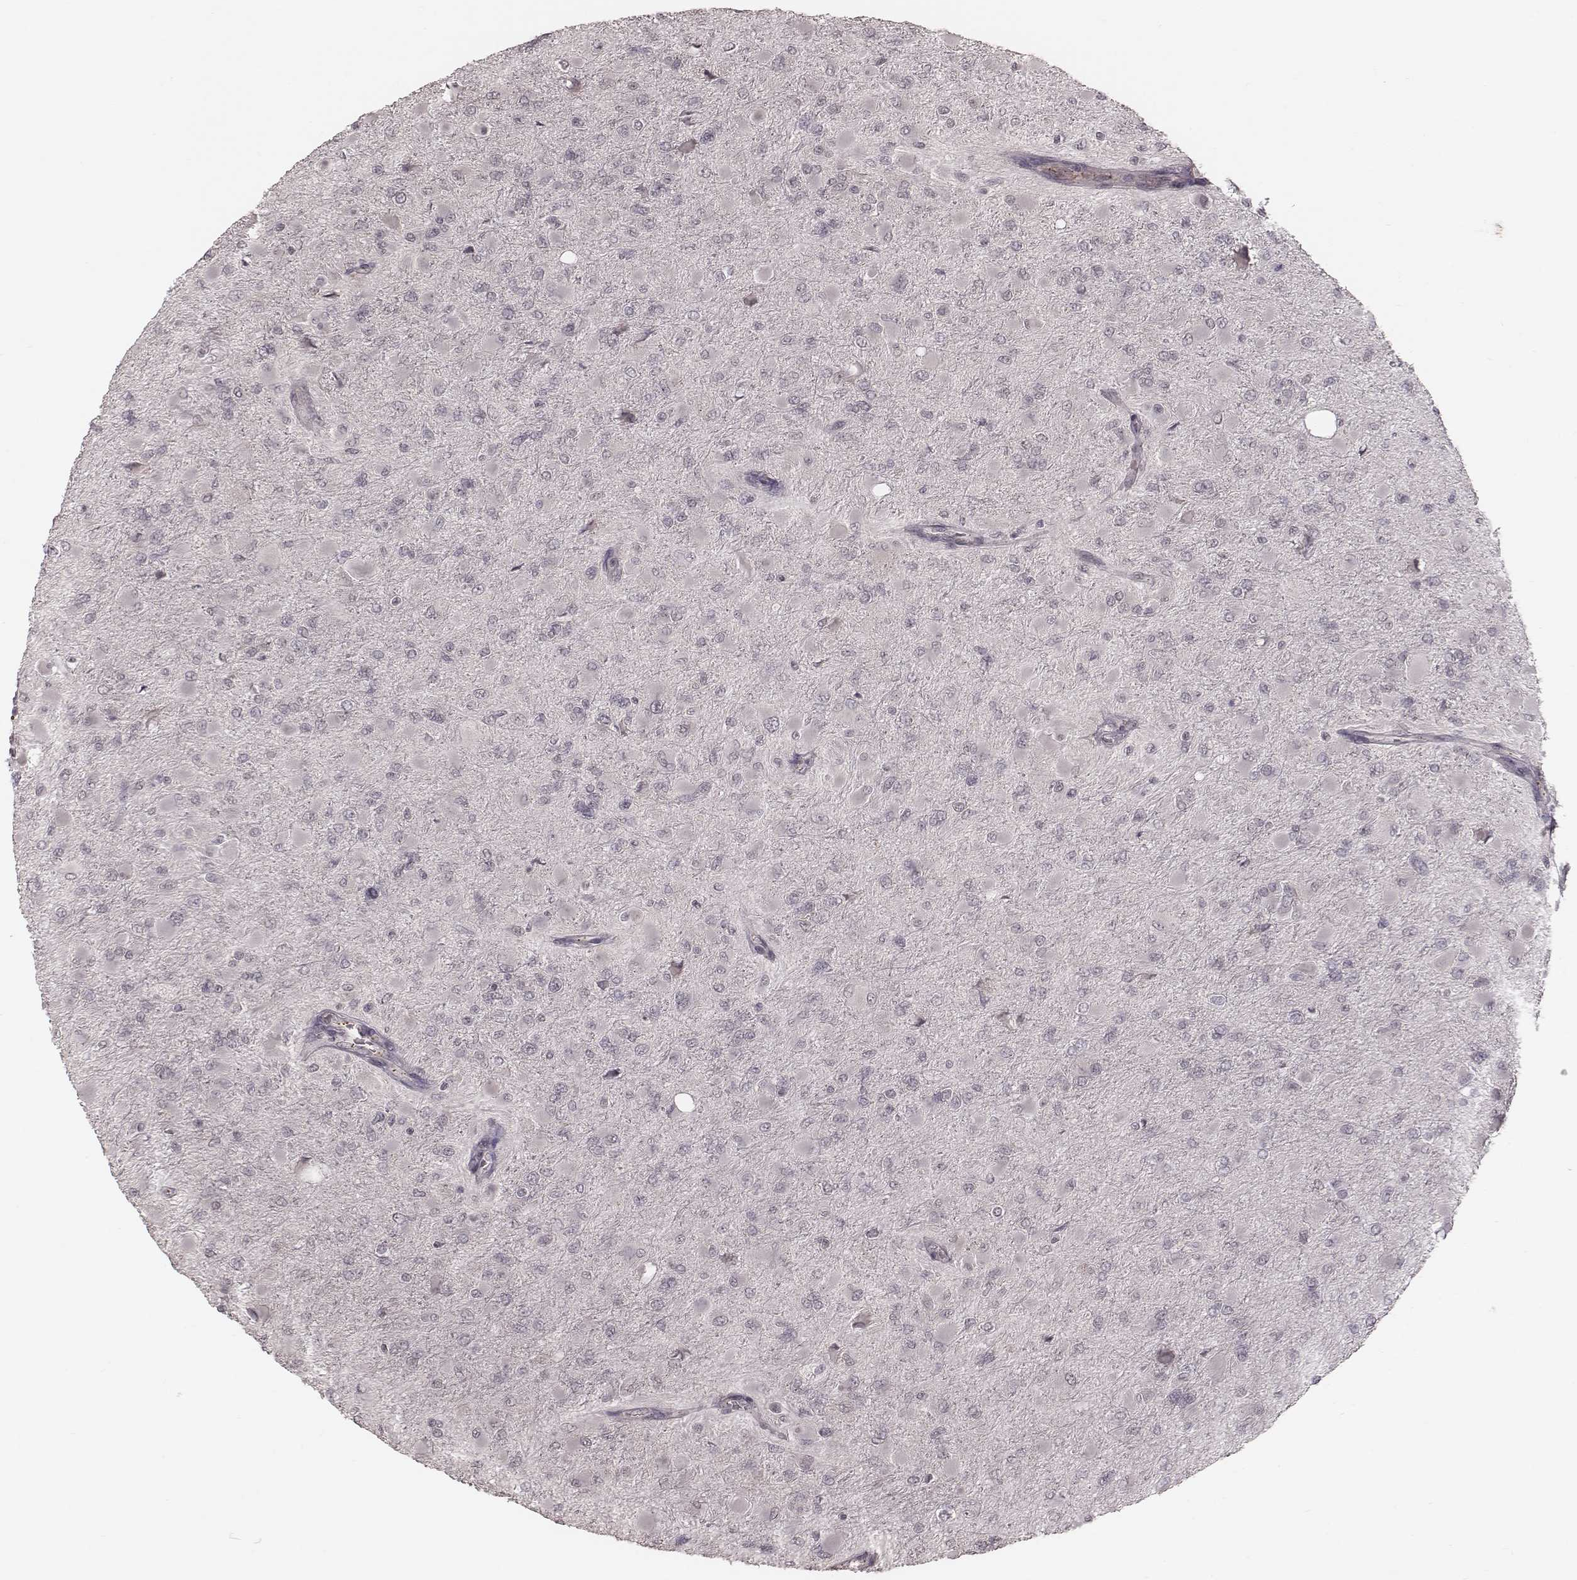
{"staining": {"intensity": "negative", "quantity": "none", "location": "none"}, "tissue": "glioma", "cell_type": "Tumor cells", "image_type": "cancer", "snomed": [{"axis": "morphology", "description": "Glioma, malignant, High grade"}, {"axis": "topography", "description": "Cerebral cortex"}], "caption": "Photomicrograph shows no protein staining in tumor cells of glioma tissue.", "gene": "IL5", "patient": {"sex": "female", "age": 36}}